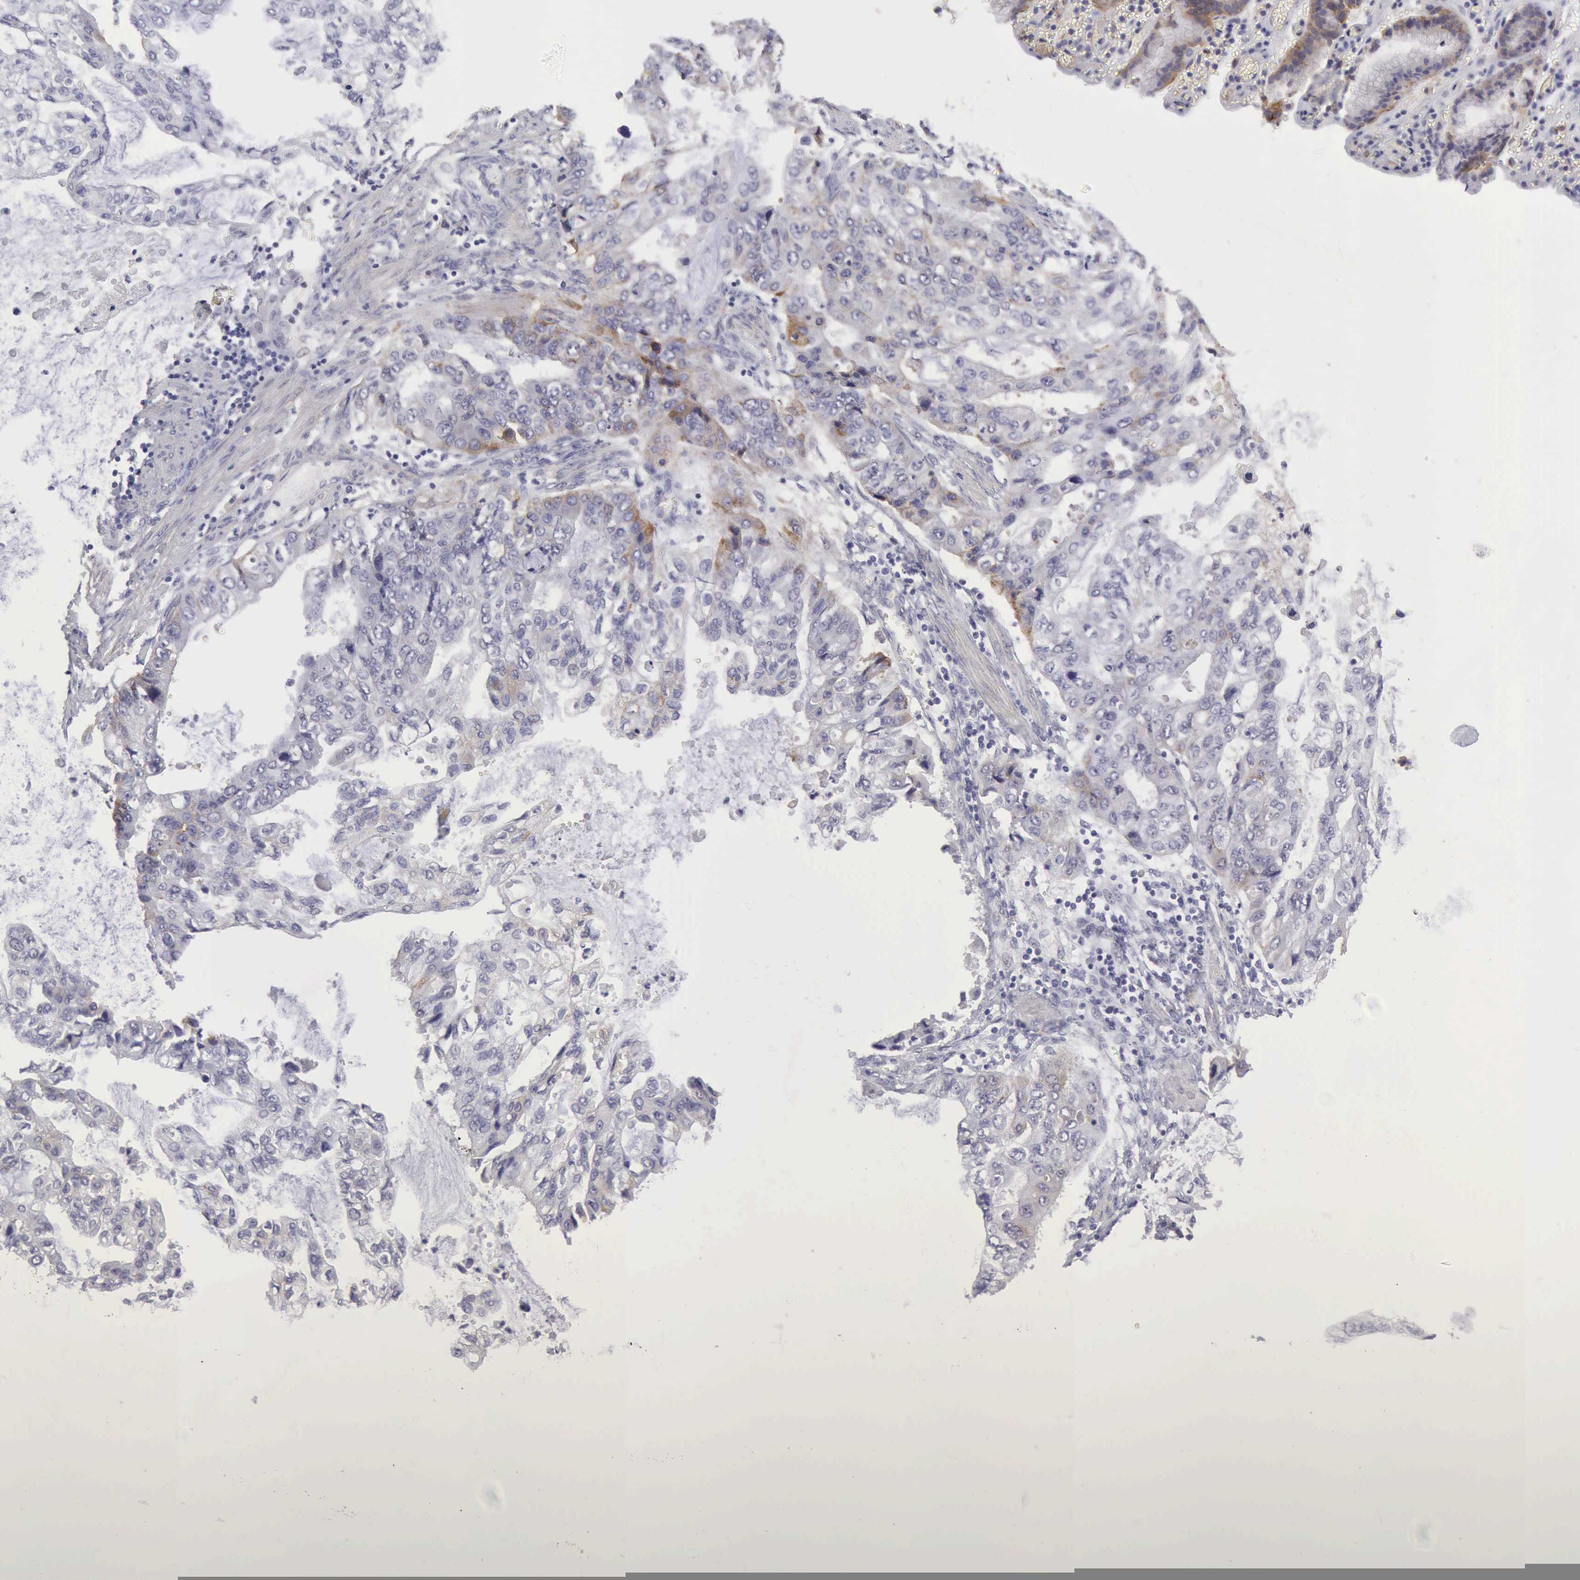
{"staining": {"intensity": "negative", "quantity": "none", "location": "none"}, "tissue": "stomach cancer", "cell_type": "Tumor cells", "image_type": "cancer", "snomed": [{"axis": "morphology", "description": "Adenocarcinoma, NOS"}, {"axis": "topography", "description": "Stomach, upper"}], "caption": "A photomicrograph of human stomach adenocarcinoma is negative for staining in tumor cells.", "gene": "TFRC", "patient": {"sex": "female", "age": 52}}